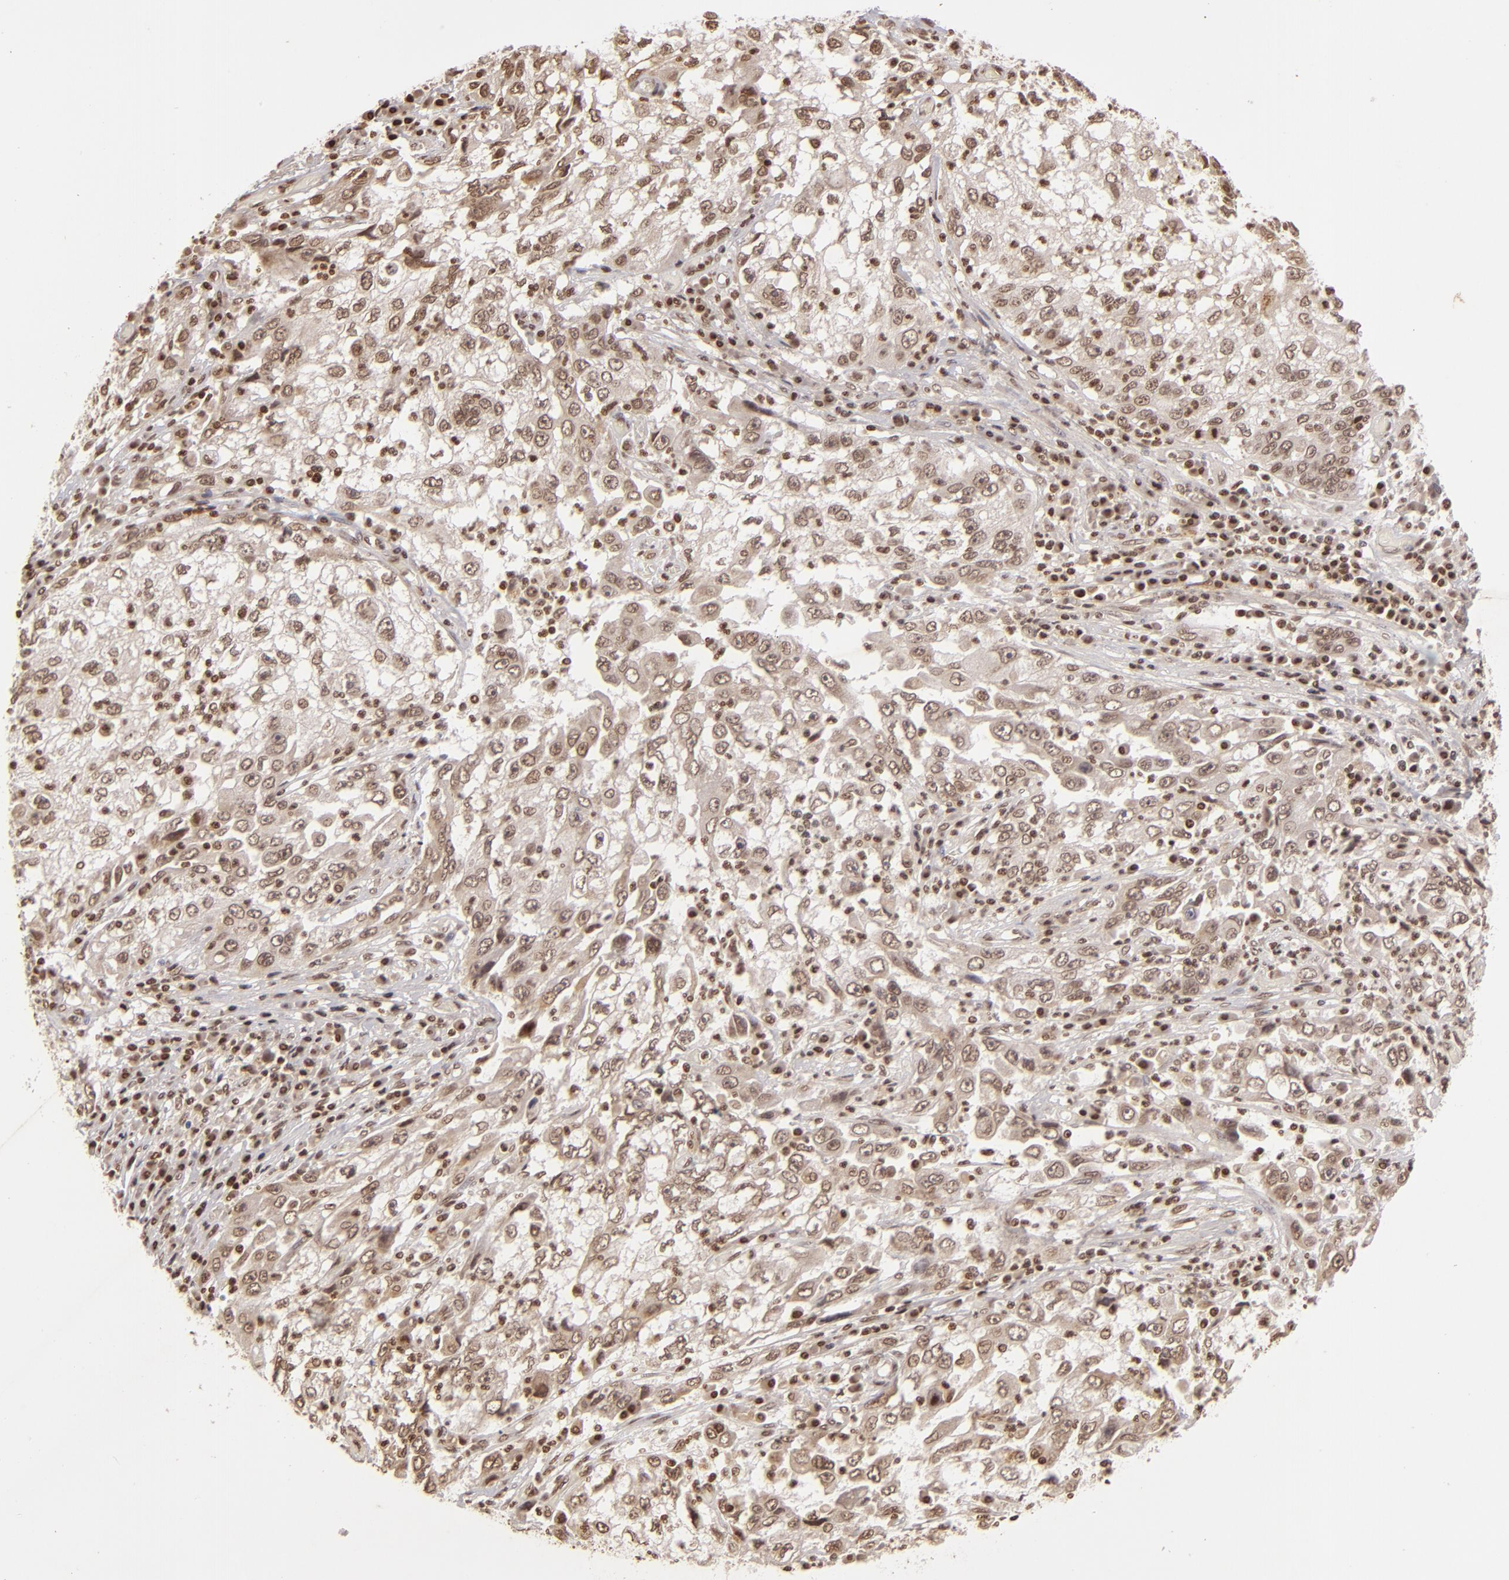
{"staining": {"intensity": "weak", "quantity": "25%-75%", "location": "nuclear"}, "tissue": "cervical cancer", "cell_type": "Tumor cells", "image_type": "cancer", "snomed": [{"axis": "morphology", "description": "Squamous cell carcinoma, NOS"}, {"axis": "topography", "description": "Cervix"}], "caption": "The immunohistochemical stain highlights weak nuclear positivity in tumor cells of squamous cell carcinoma (cervical) tissue.", "gene": "CUL3", "patient": {"sex": "female", "age": 36}}